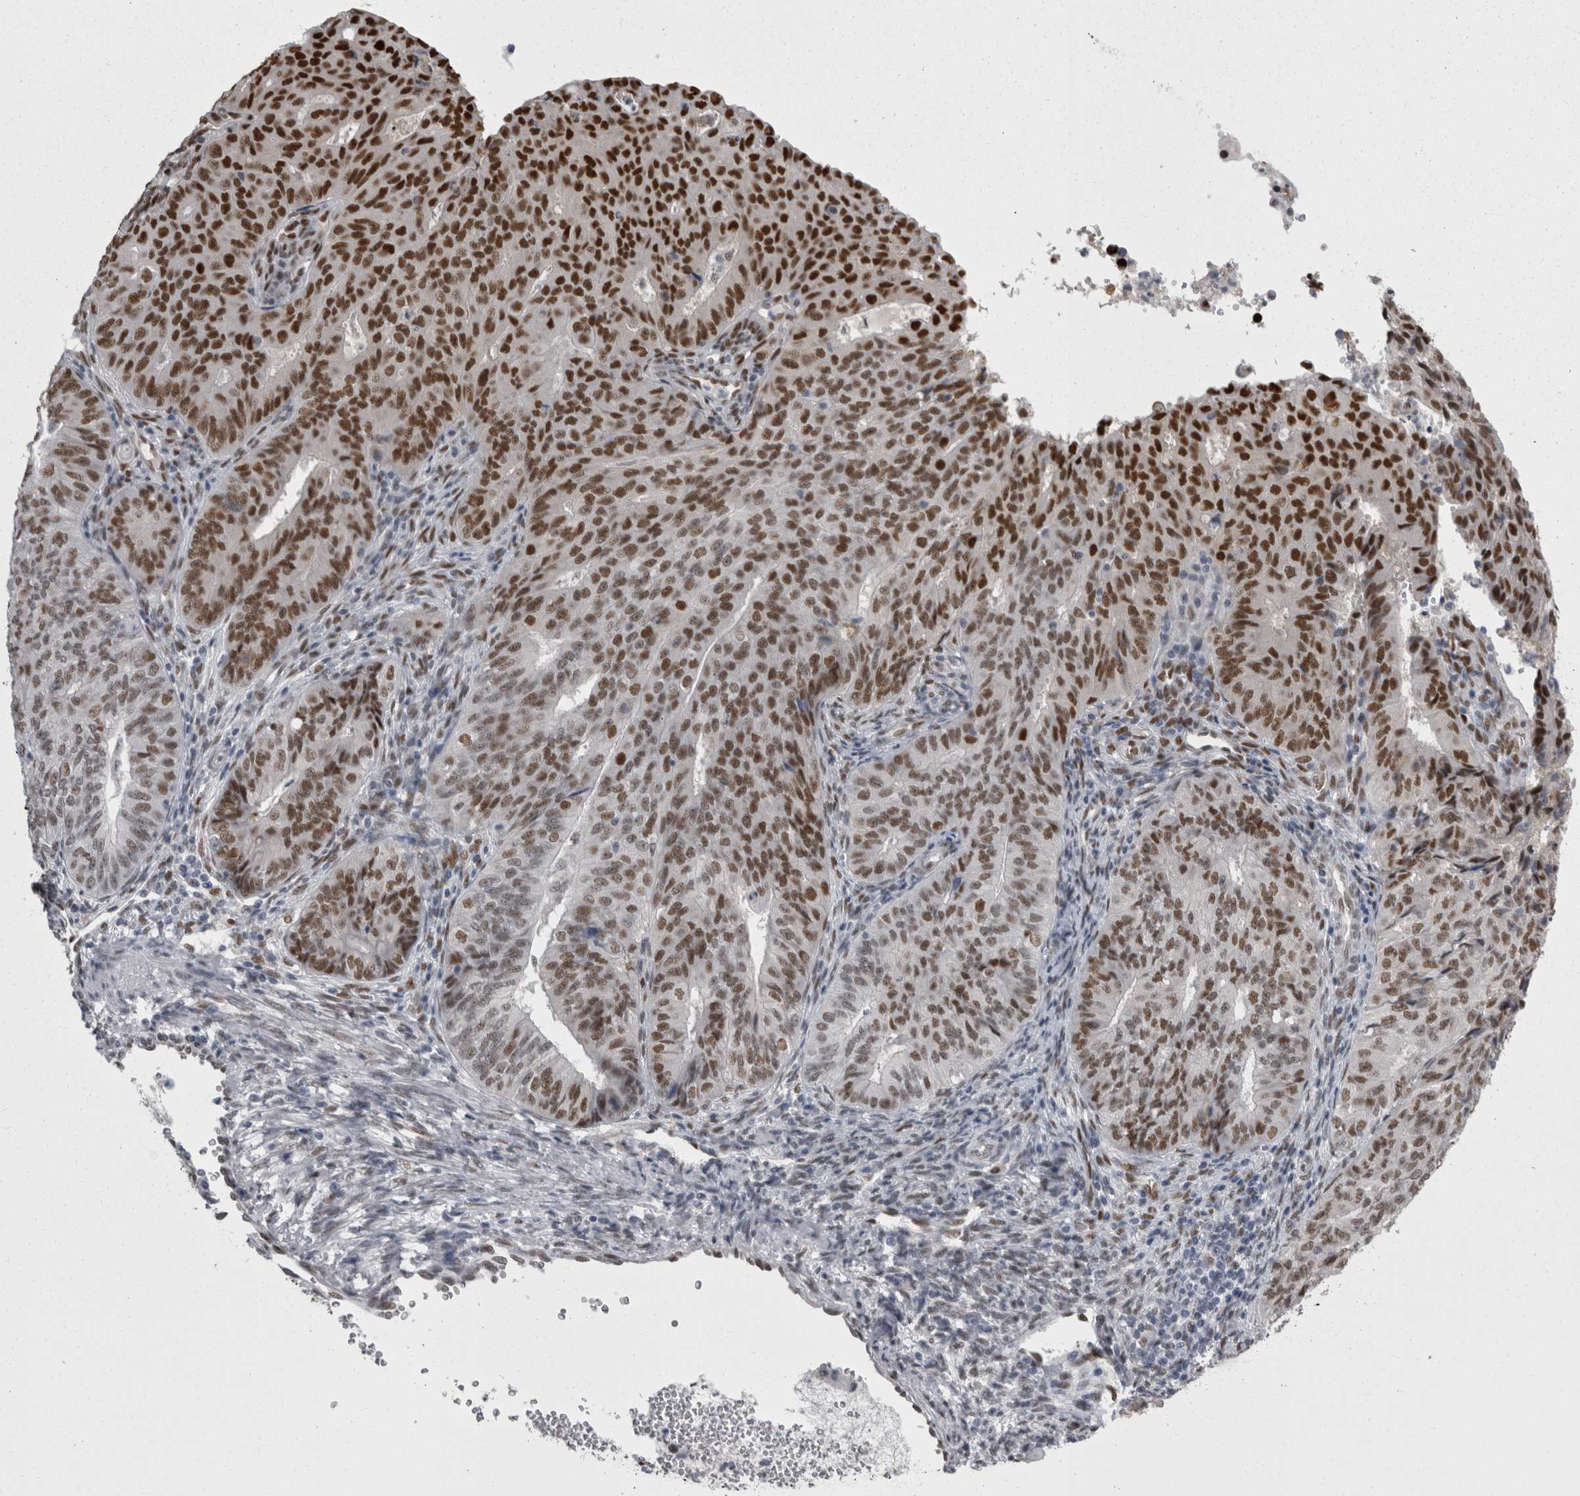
{"staining": {"intensity": "strong", "quantity": ">75%", "location": "nuclear"}, "tissue": "endometrial cancer", "cell_type": "Tumor cells", "image_type": "cancer", "snomed": [{"axis": "morphology", "description": "Adenocarcinoma, NOS"}, {"axis": "topography", "description": "Endometrium"}], "caption": "Protein expression analysis of adenocarcinoma (endometrial) reveals strong nuclear positivity in about >75% of tumor cells. (DAB (3,3'-diaminobenzidine) IHC with brightfield microscopy, high magnification).", "gene": "C1orf54", "patient": {"sex": "female", "age": 32}}